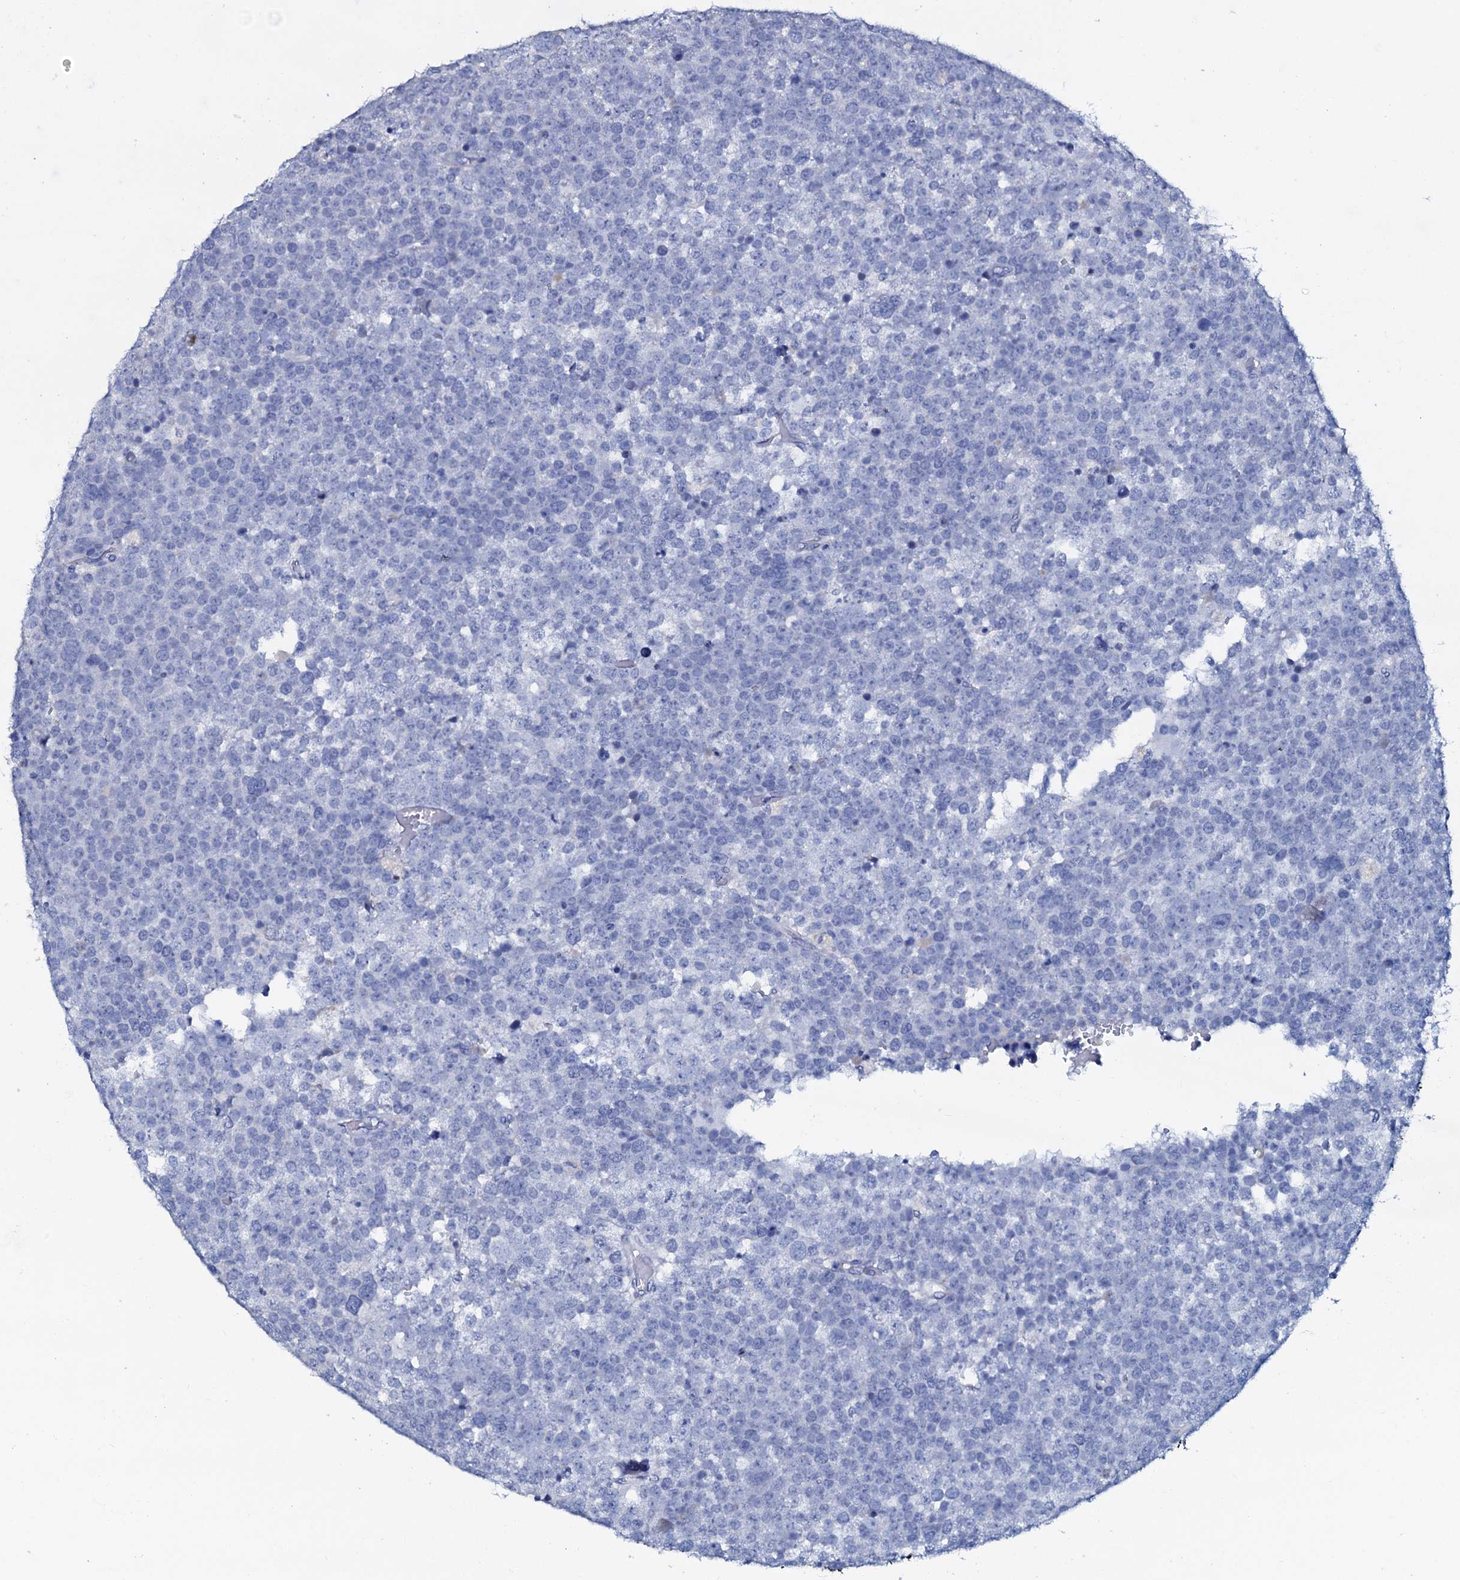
{"staining": {"intensity": "negative", "quantity": "none", "location": "none"}, "tissue": "testis cancer", "cell_type": "Tumor cells", "image_type": "cancer", "snomed": [{"axis": "morphology", "description": "Seminoma, NOS"}, {"axis": "topography", "description": "Testis"}], "caption": "High power microscopy micrograph of an IHC histopathology image of seminoma (testis), revealing no significant positivity in tumor cells.", "gene": "AMER2", "patient": {"sex": "male", "age": 71}}